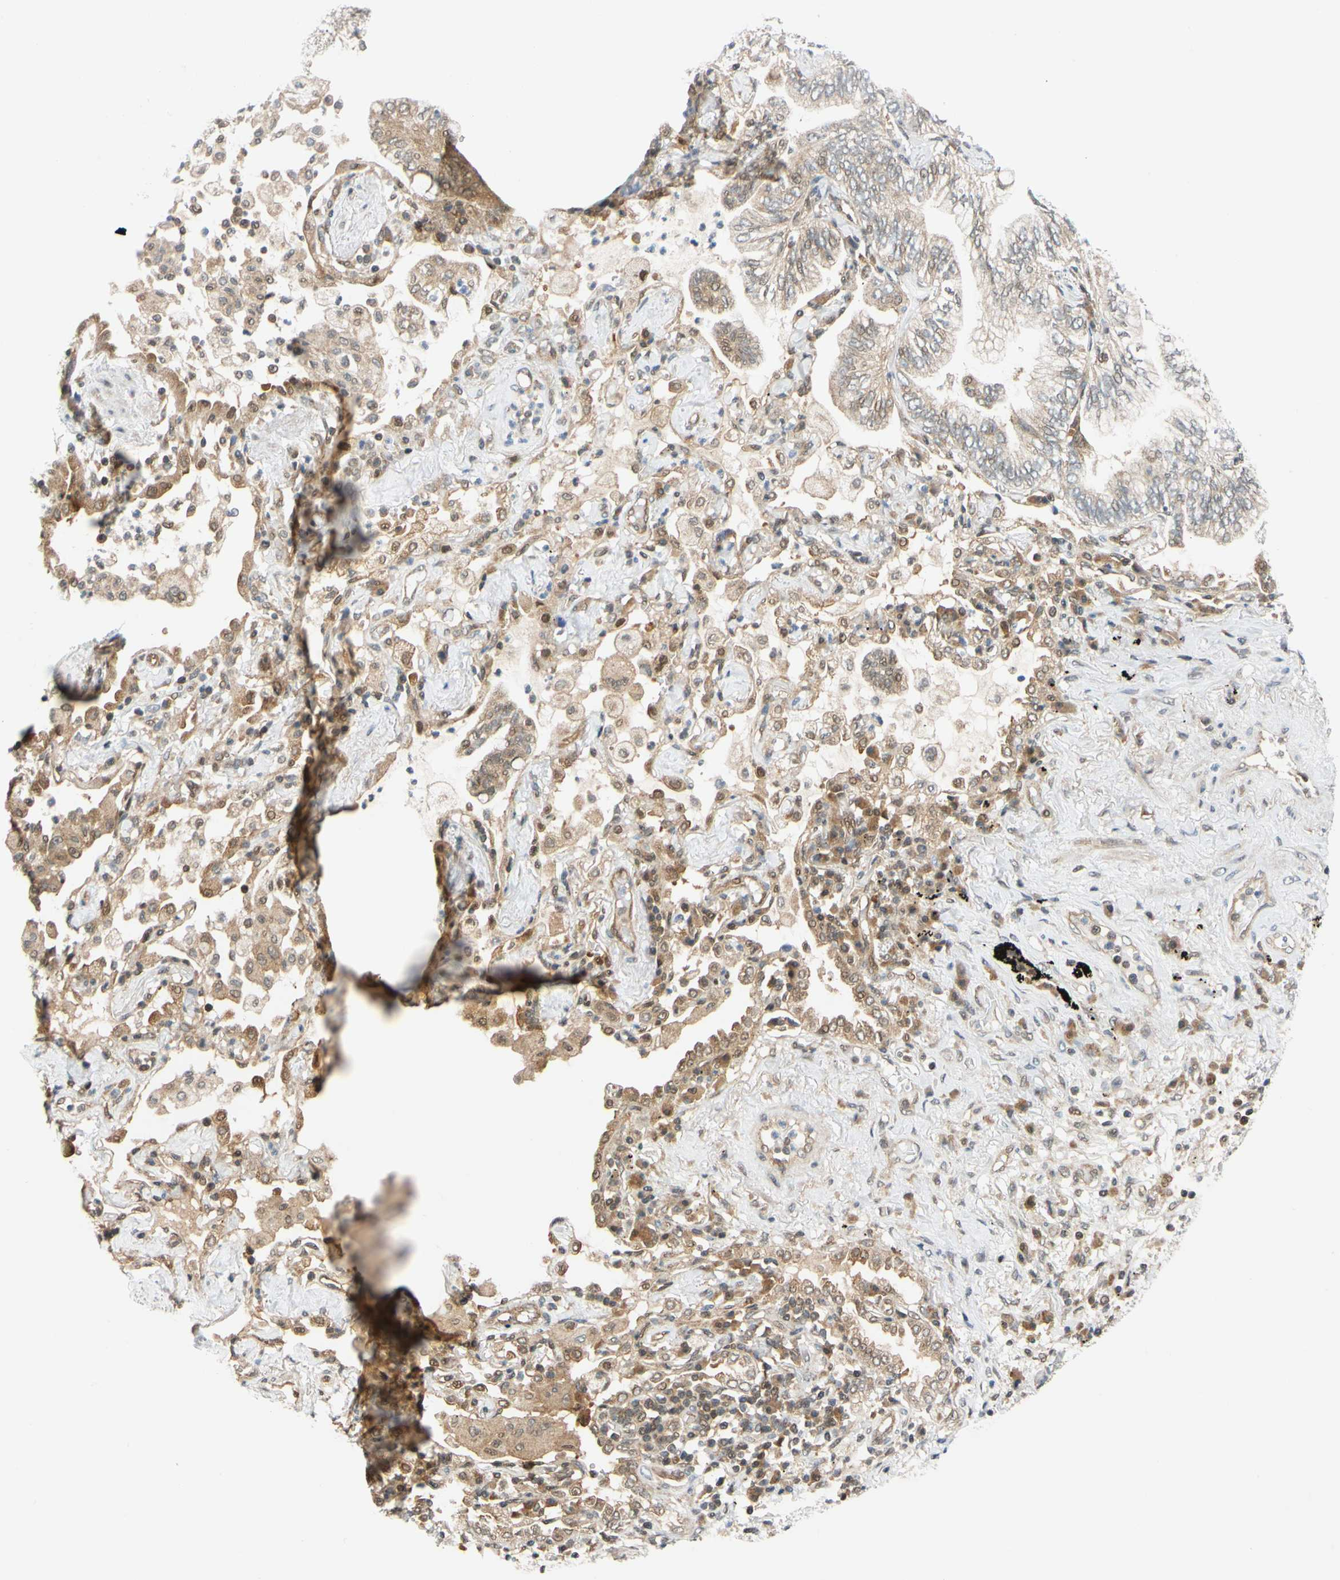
{"staining": {"intensity": "weak", "quantity": "25%-75%", "location": "cytoplasmic/membranous"}, "tissue": "lung cancer", "cell_type": "Tumor cells", "image_type": "cancer", "snomed": [{"axis": "morphology", "description": "Normal tissue, NOS"}, {"axis": "morphology", "description": "Adenocarcinoma, NOS"}, {"axis": "topography", "description": "Bronchus"}, {"axis": "topography", "description": "Lung"}], "caption": "The micrograph exhibits immunohistochemical staining of lung adenocarcinoma. There is weak cytoplasmic/membranous staining is seen in about 25%-75% of tumor cells. (brown staining indicates protein expression, while blue staining denotes nuclei).", "gene": "MAPK9", "patient": {"sex": "female", "age": 70}}